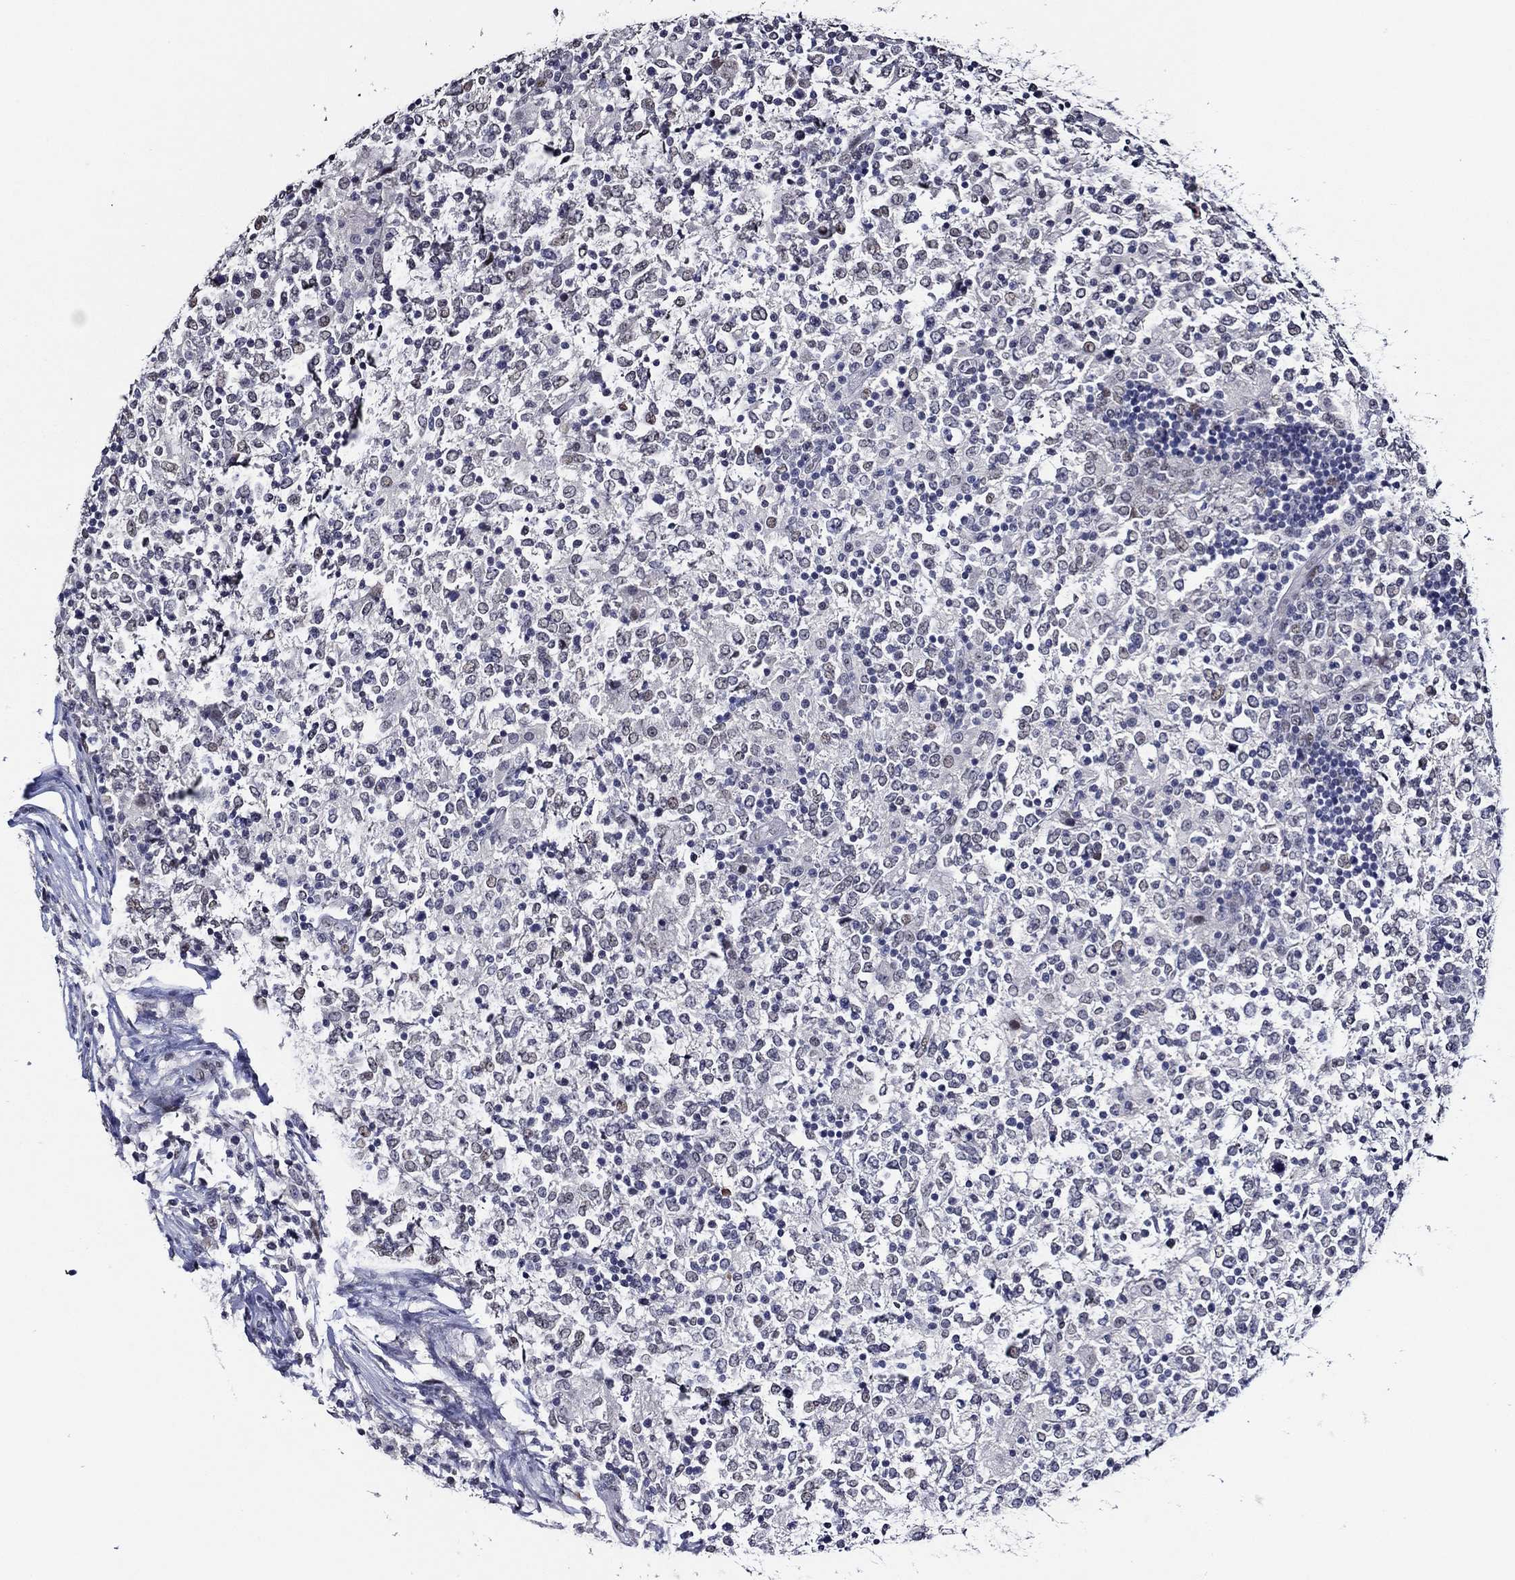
{"staining": {"intensity": "negative", "quantity": "none", "location": "none"}, "tissue": "lymphoma", "cell_type": "Tumor cells", "image_type": "cancer", "snomed": [{"axis": "morphology", "description": "Malignant lymphoma, non-Hodgkin's type, High grade"}, {"axis": "topography", "description": "Lymph node"}], "caption": "This is an immunohistochemistry (IHC) micrograph of human lymphoma. There is no expression in tumor cells.", "gene": "GATA2", "patient": {"sex": "female", "age": 84}}